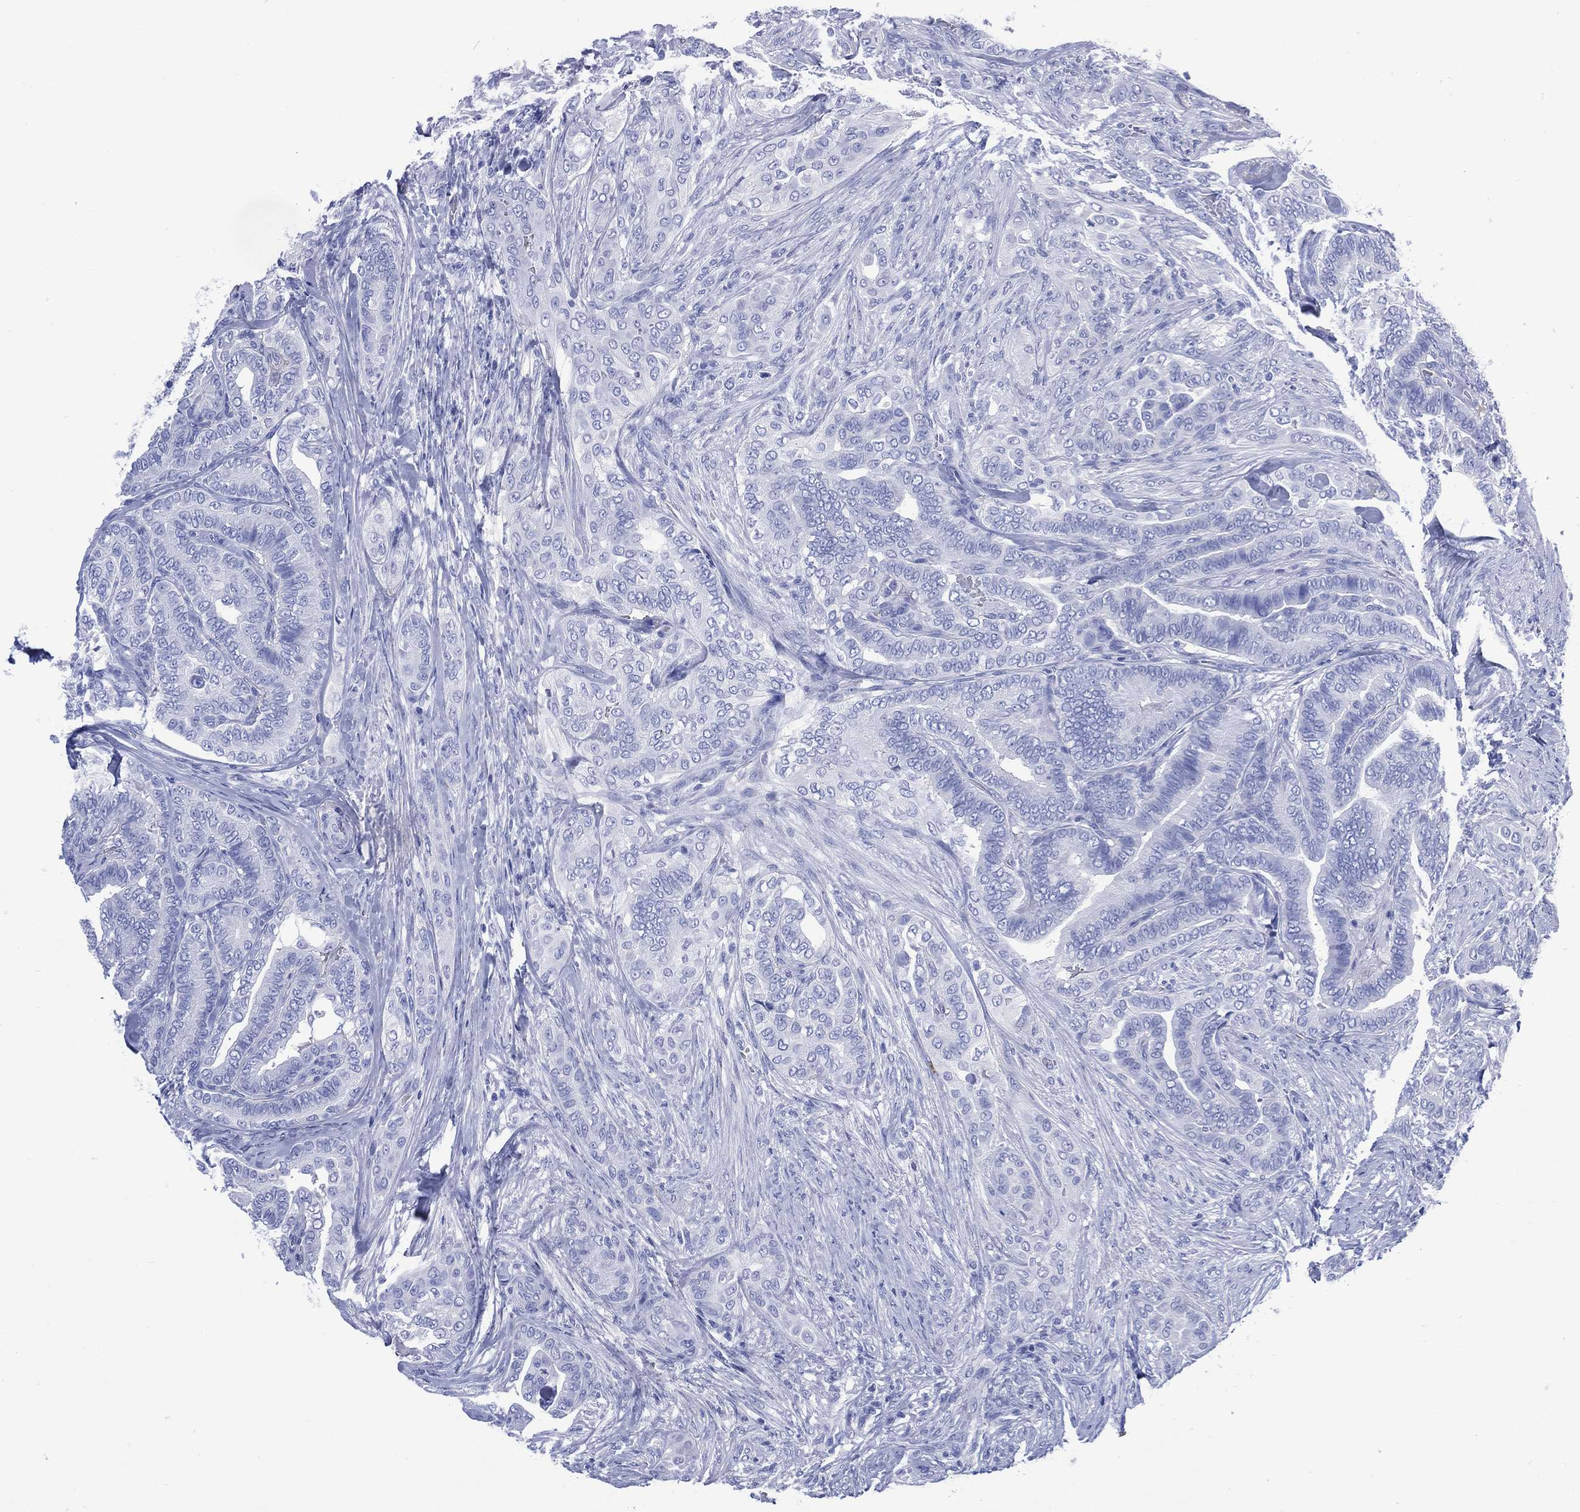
{"staining": {"intensity": "negative", "quantity": "none", "location": "none"}, "tissue": "thyroid cancer", "cell_type": "Tumor cells", "image_type": "cancer", "snomed": [{"axis": "morphology", "description": "Papillary adenocarcinoma, NOS"}, {"axis": "topography", "description": "Thyroid gland"}], "caption": "This micrograph is of papillary adenocarcinoma (thyroid) stained with immunohistochemistry (IHC) to label a protein in brown with the nuclei are counter-stained blue. There is no staining in tumor cells. (DAB IHC, high magnification).", "gene": "SHCBP1L", "patient": {"sex": "male", "age": 61}}